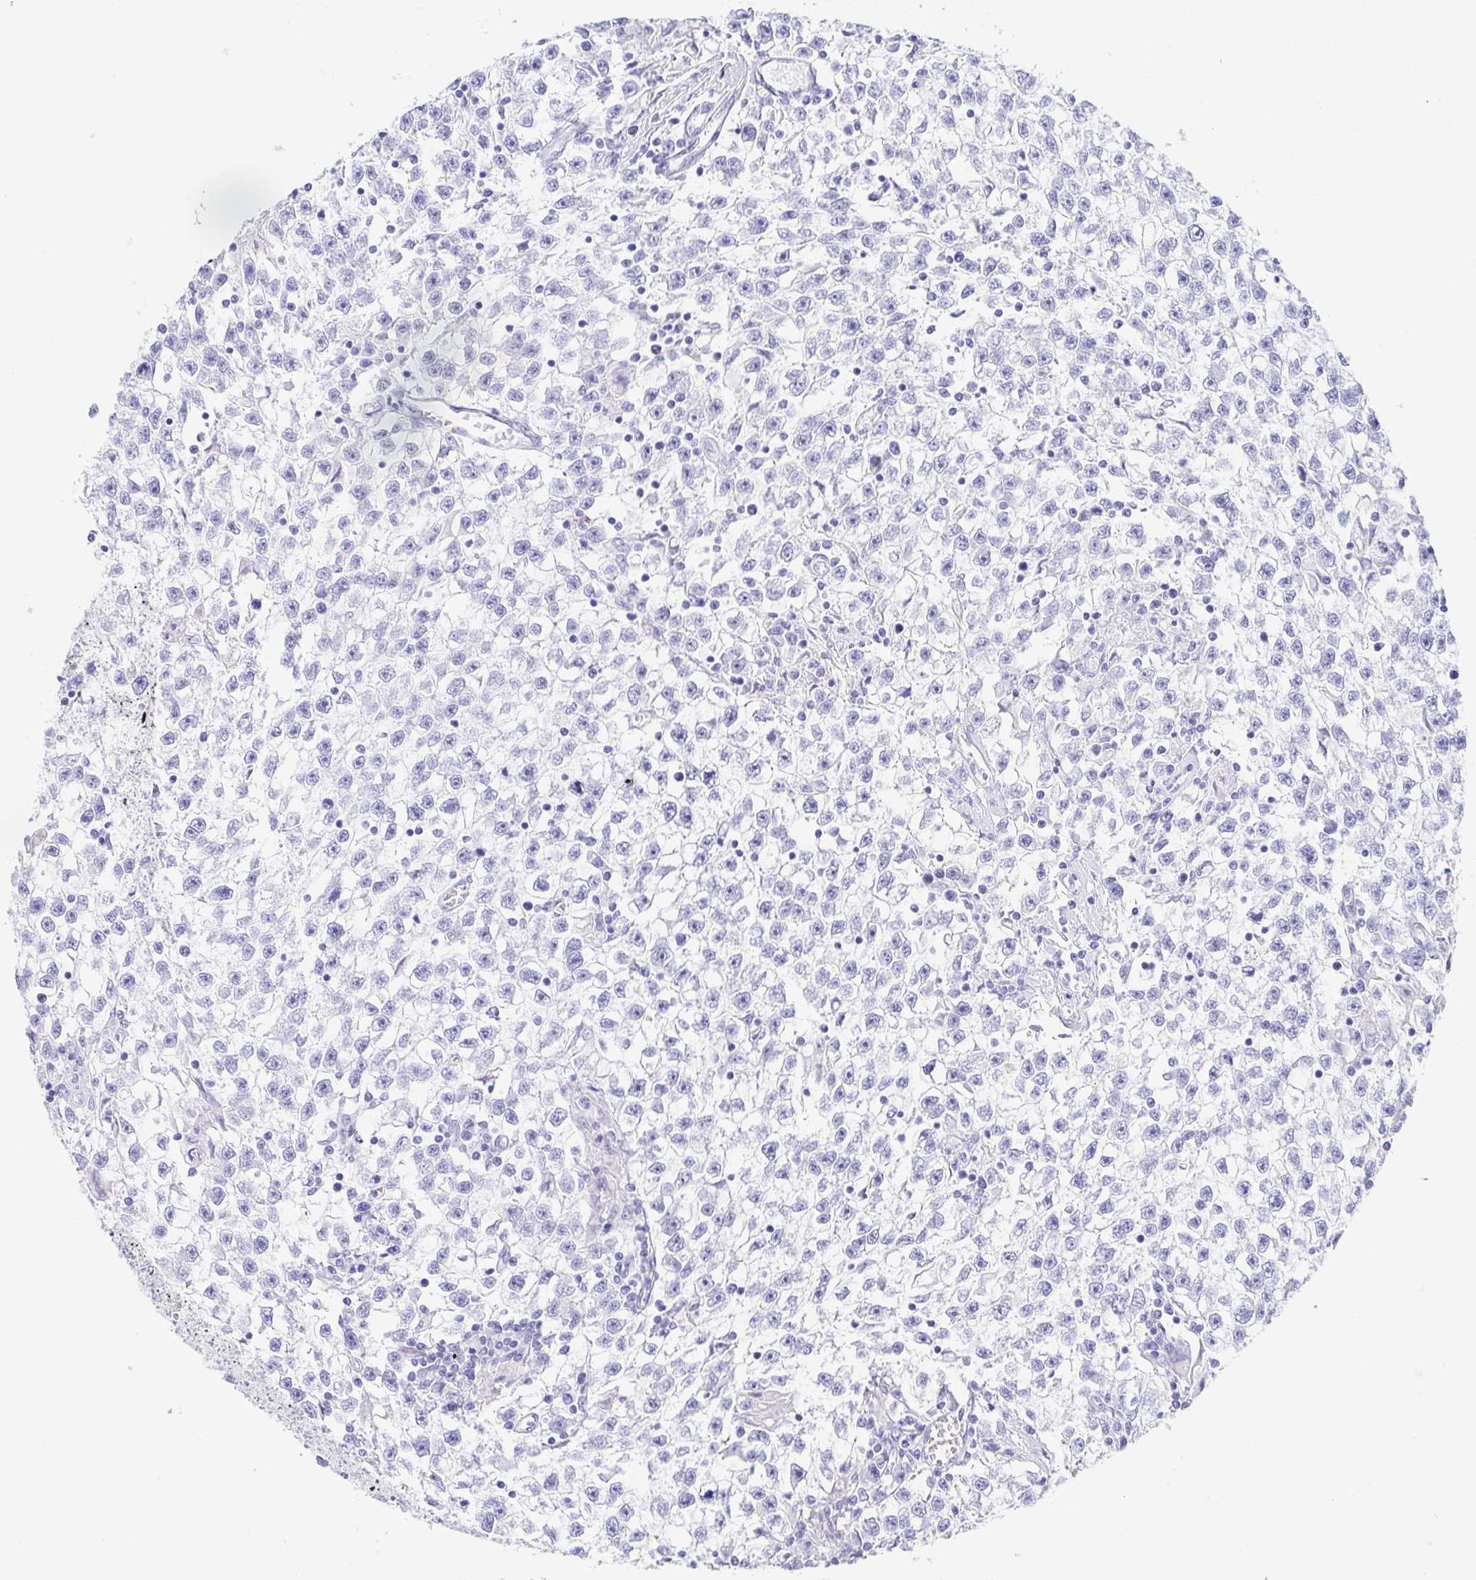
{"staining": {"intensity": "negative", "quantity": "none", "location": "none"}, "tissue": "testis cancer", "cell_type": "Tumor cells", "image_type": "cancer", "snomed": [{"axis": "morphology", "description": "Seminoma, NOS"}, {"axis": "topography", "description": "Testis"}], "caption": "Tumor cells show no significant staining in testis seminoma.", "gene": "GKN1", "patient": {"sex": "male", "age": 31}}